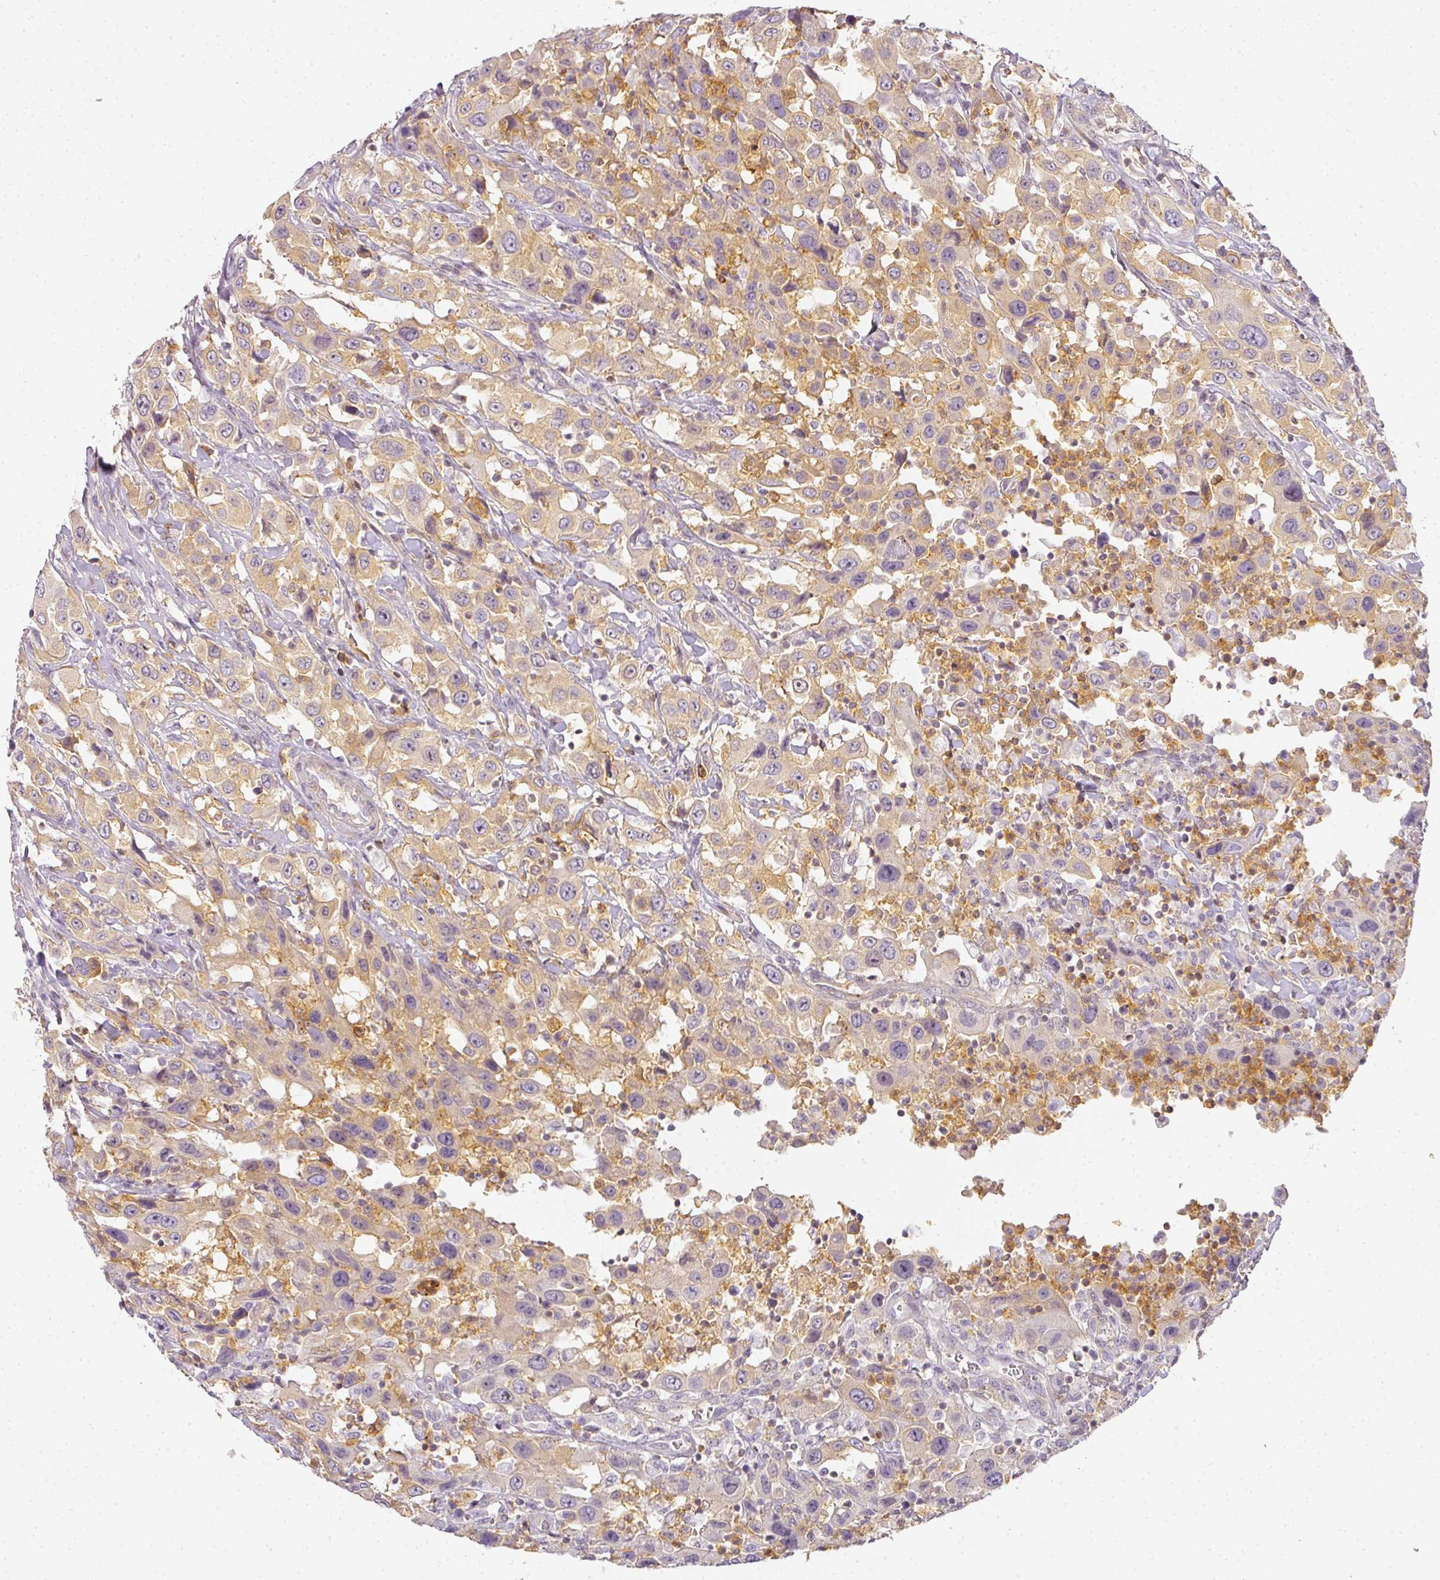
{"staining": {"intensity": "moderate", "quantity": ">75%", "location": "cytoplasmic/membranous"}, "tissue": "urothelial cancer", "cell_type": "Tumor cells", "image_type": "cancer", "snomed": [{"axis": "morphology", "description": "Urothelial carcinoma, High grade"}, {"axis": "topography", "description": "Urinary bladder"}], "caption": "This is an image of immunohistochemistry staining of urothelial cancer, which shows moderate expression in the cytoplasmic/membranous of tumor cells.", "gene": "TMEM42", "patient": {"sex": "male", "age": 61}}